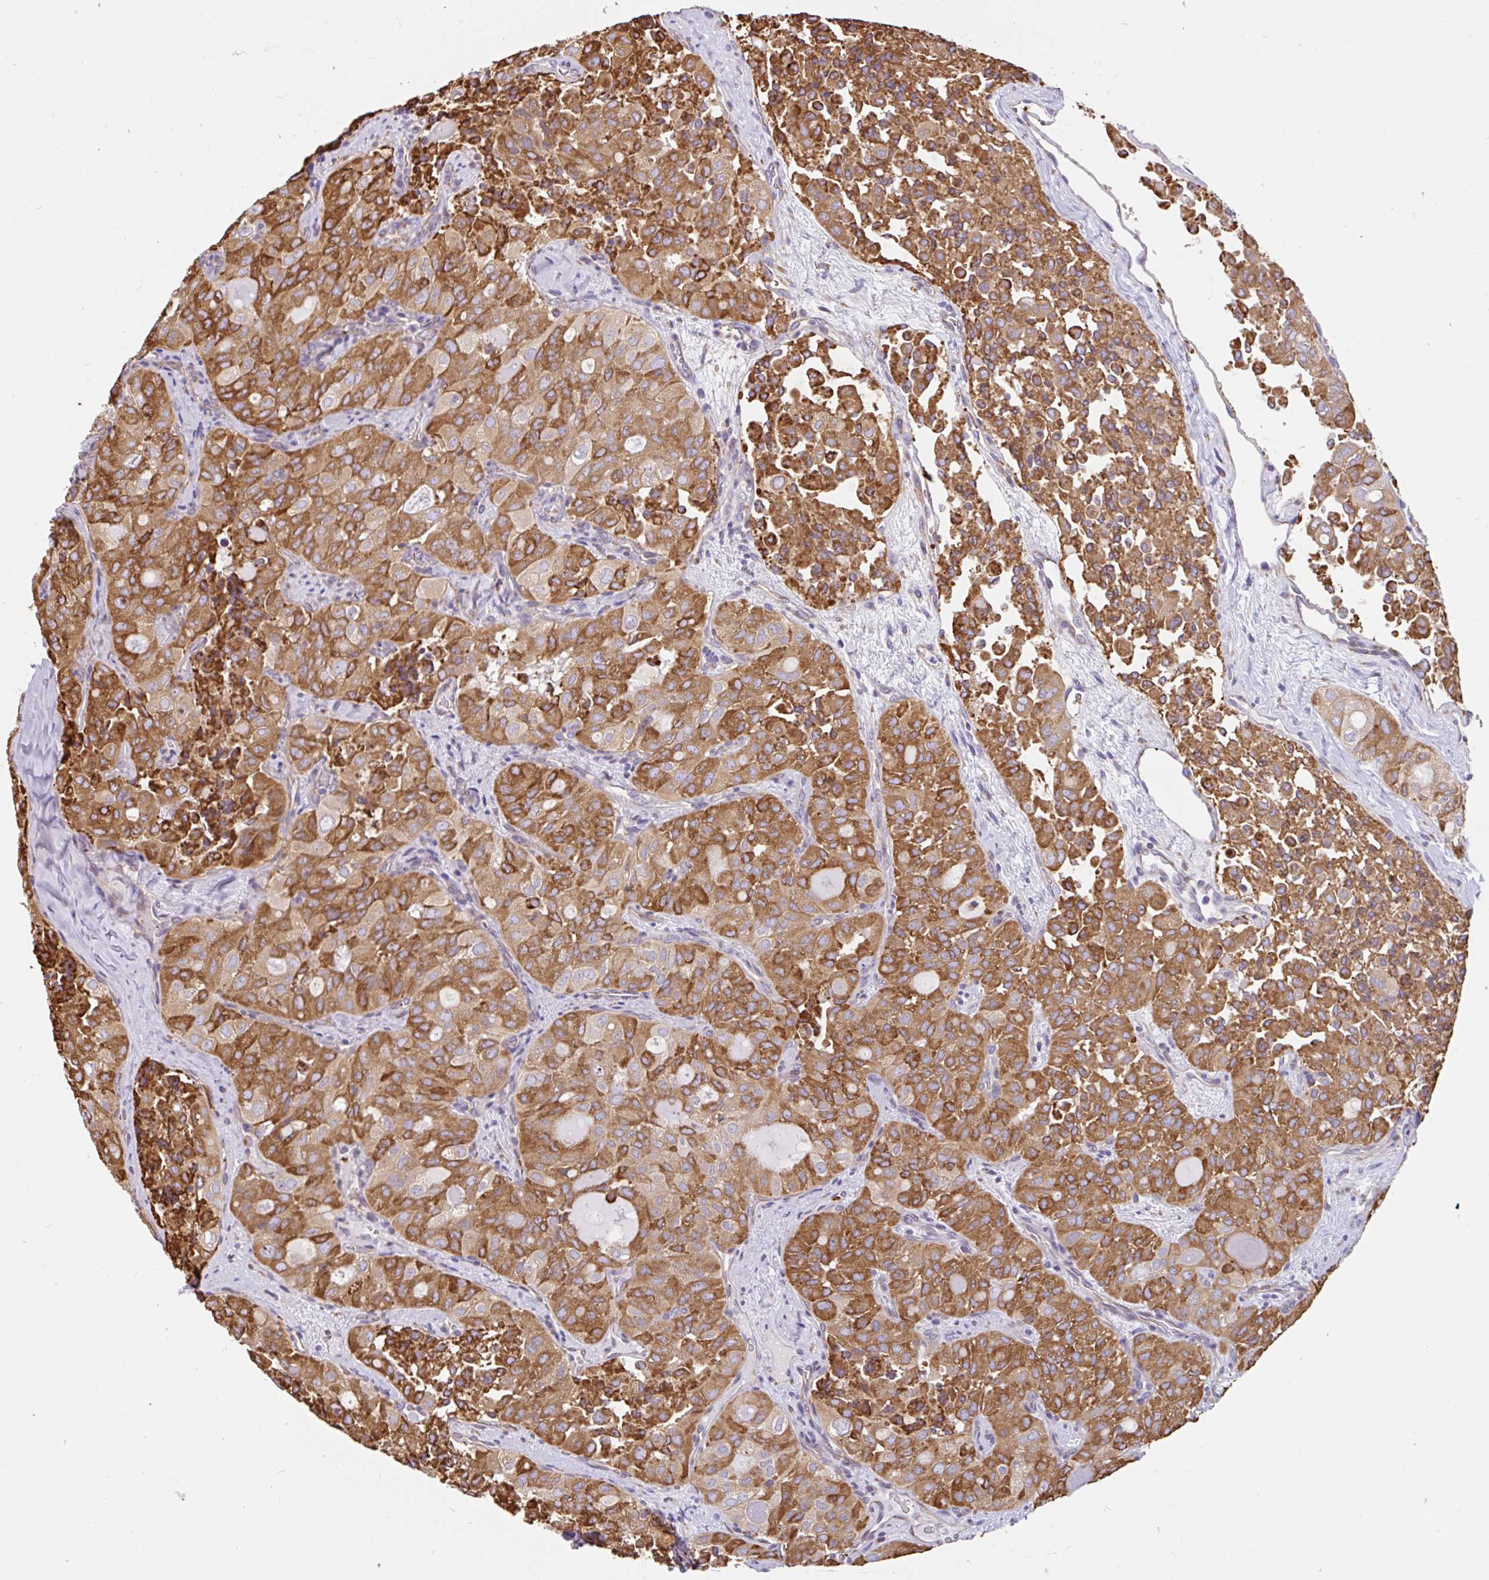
{"staining": {"intensity": "strong", "quantity": ">75%", "location": "cytoplasmic/membranous"}, "tissue": "thyroid cancer", "cell_type": "Tumor cells", "image_type": "cancer", "snomed": [{"axis": "morphology", "description": "Follicular adenoma carcinoma, NOS"}, {"axis": "topography", "description": "Thyroid gland"}], "caption": "Immunohistochemical staining of human thyroid cancer displays high levels of strong cytoplasmic/membranous protein expression in approximately >75% of tumor cells. (Brightfield microscopy of DAB IHC at high magnification).", "gene": "EML5", "patient": {"sex": "male", "age": 75}}